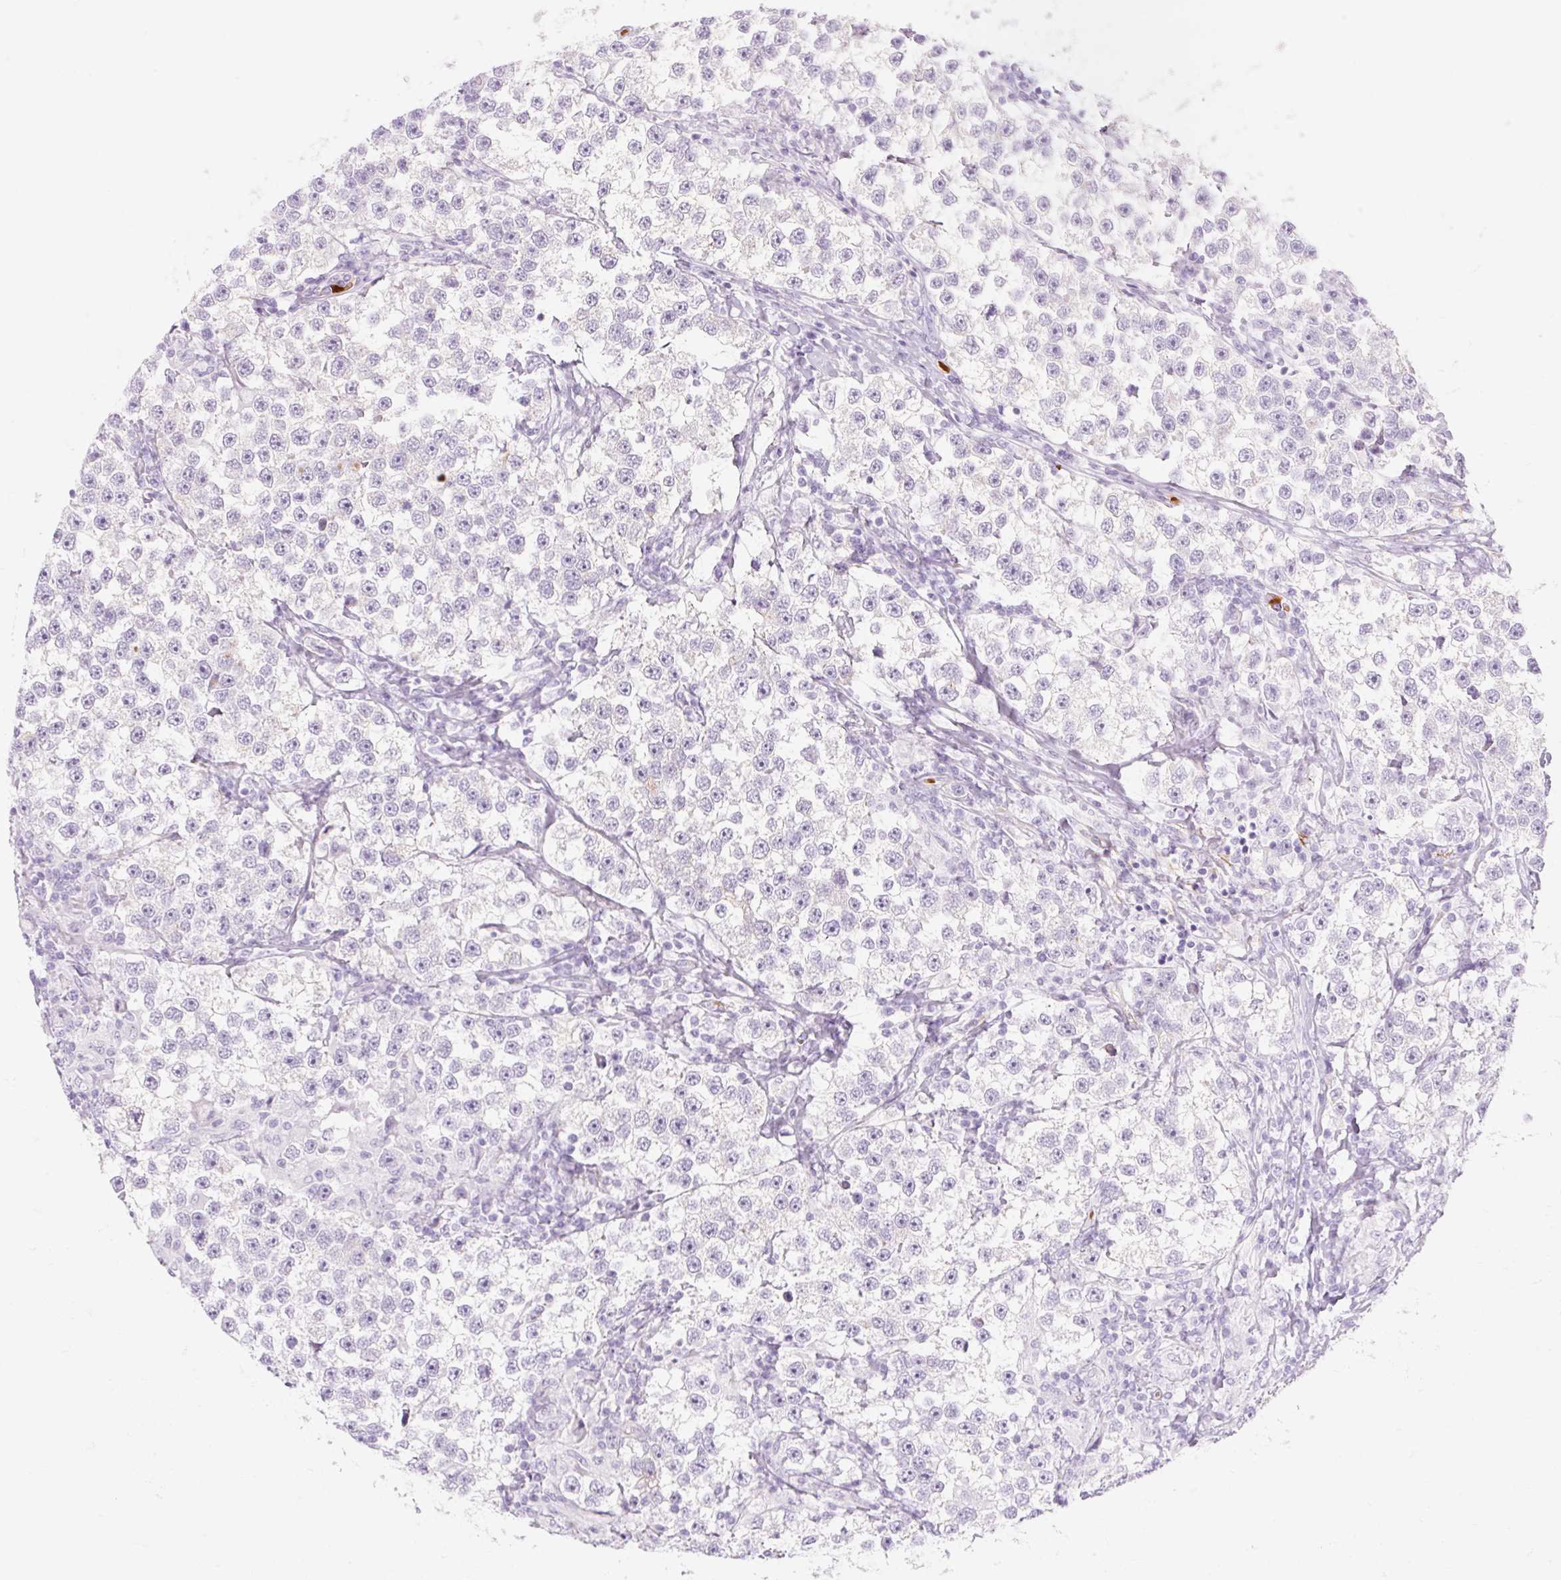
{"staining": {"intensity": "negative", "quantity": "none", "location": "none"}, "tissue": "testis cancer", "cell_type": "Tumor cells", "image_type": "cancer", "snomed": [{"axis": "morphology", "description": "Seminoma, NOS"}, {"axis": "topography", "description": "Testis"}], "caption": "Protein analysis of testis seminoma reveals no significant staining in tumor cells.", "gene": "TAF1L", "patient": {"sex": "male", "age": 46}}